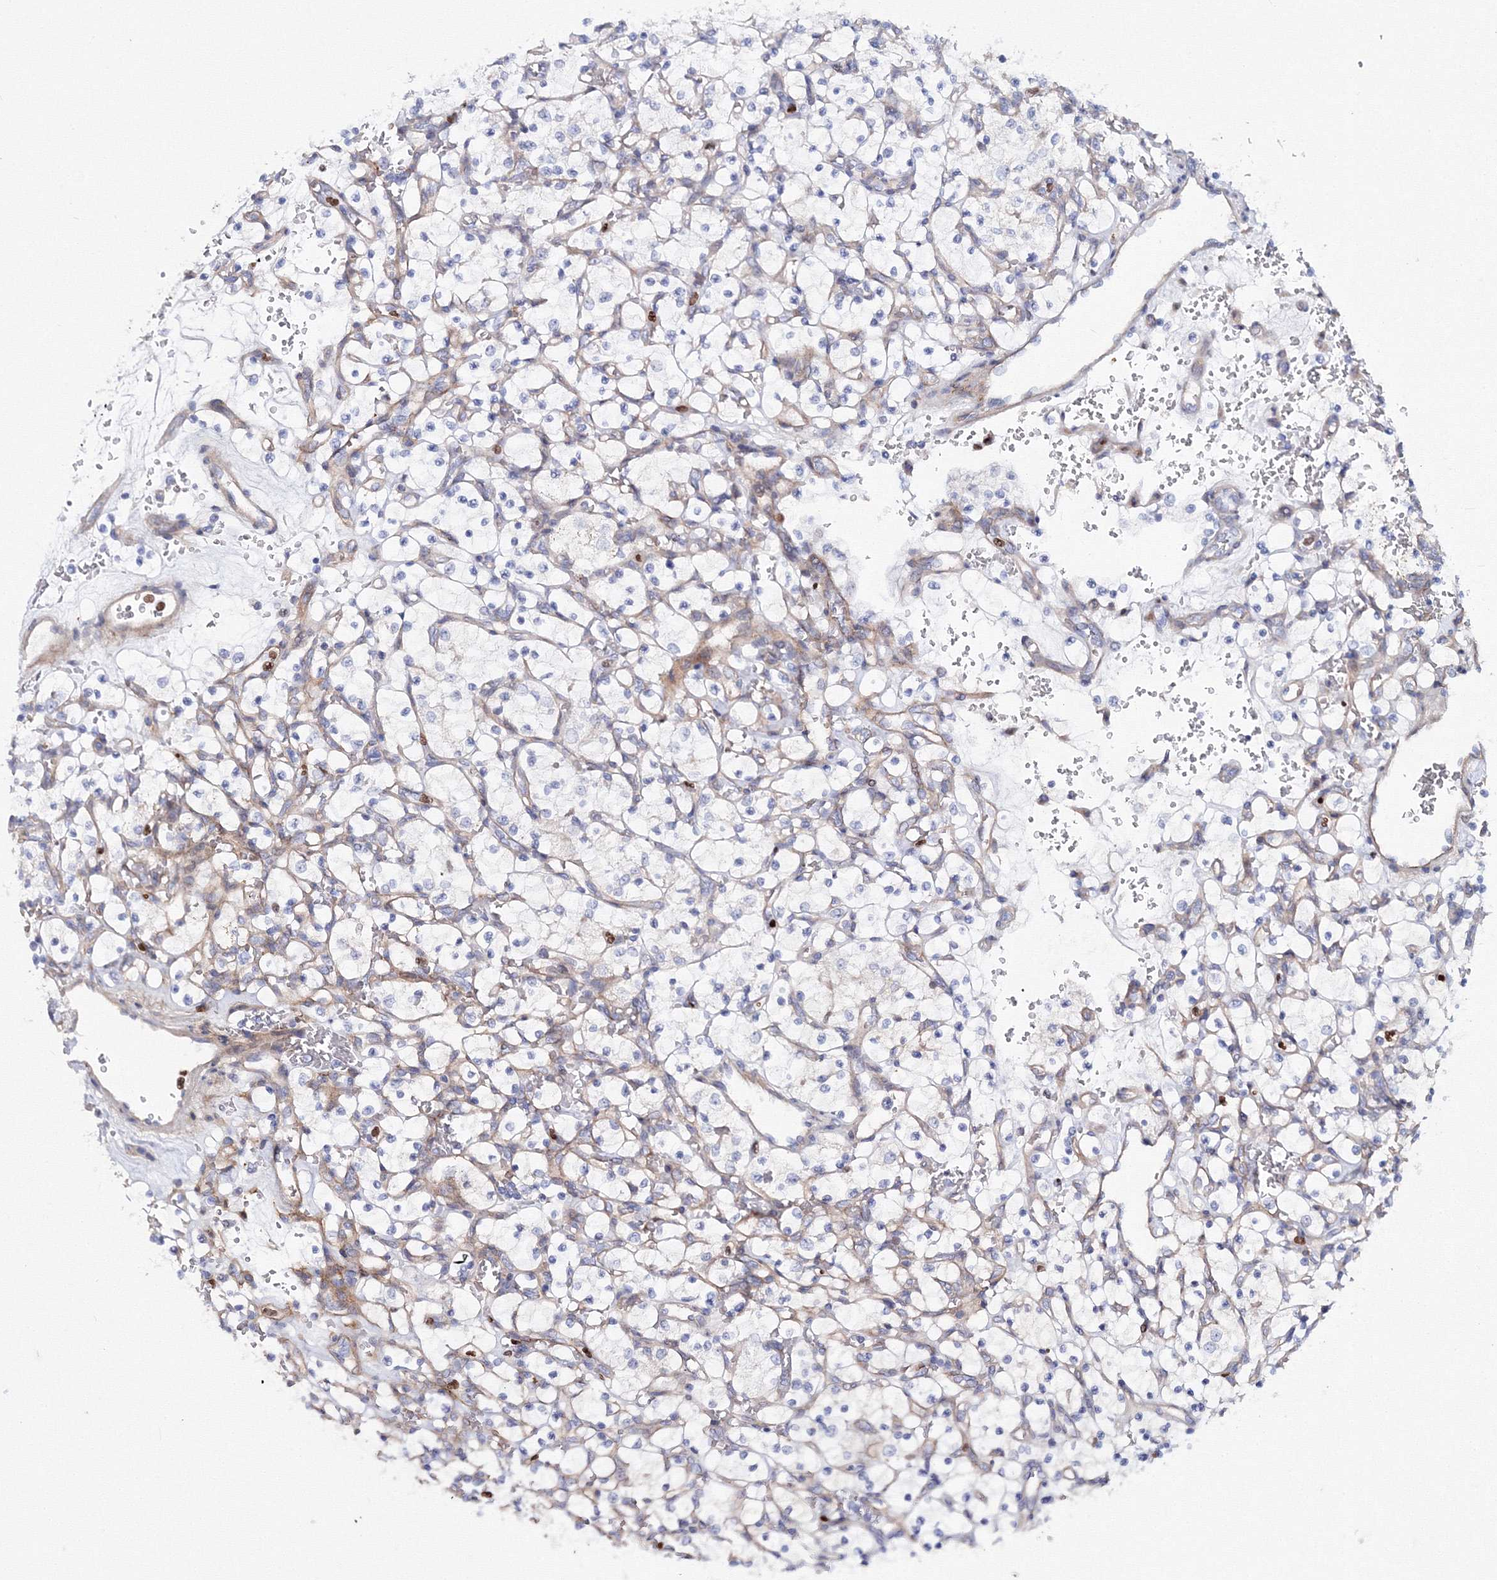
{"staining": {"intensity": "negative", "quantity": "none", "location": "none"}, "tissue": "renal cancer", "cell_type": "Tumor cells", "image_type": "cancer", "snomed": [{"axis": "morphology", "description": "Adenocarcinoma, NOS"}, {"axis": "topography", "description": "Kidney"}], "caption": "Renal adenocarcinoma stained for a protein using immunohistochemistry displays no staining tumor cells.", "gene": "C11orf52", "patient": {"sex": "female", "age": 69}}